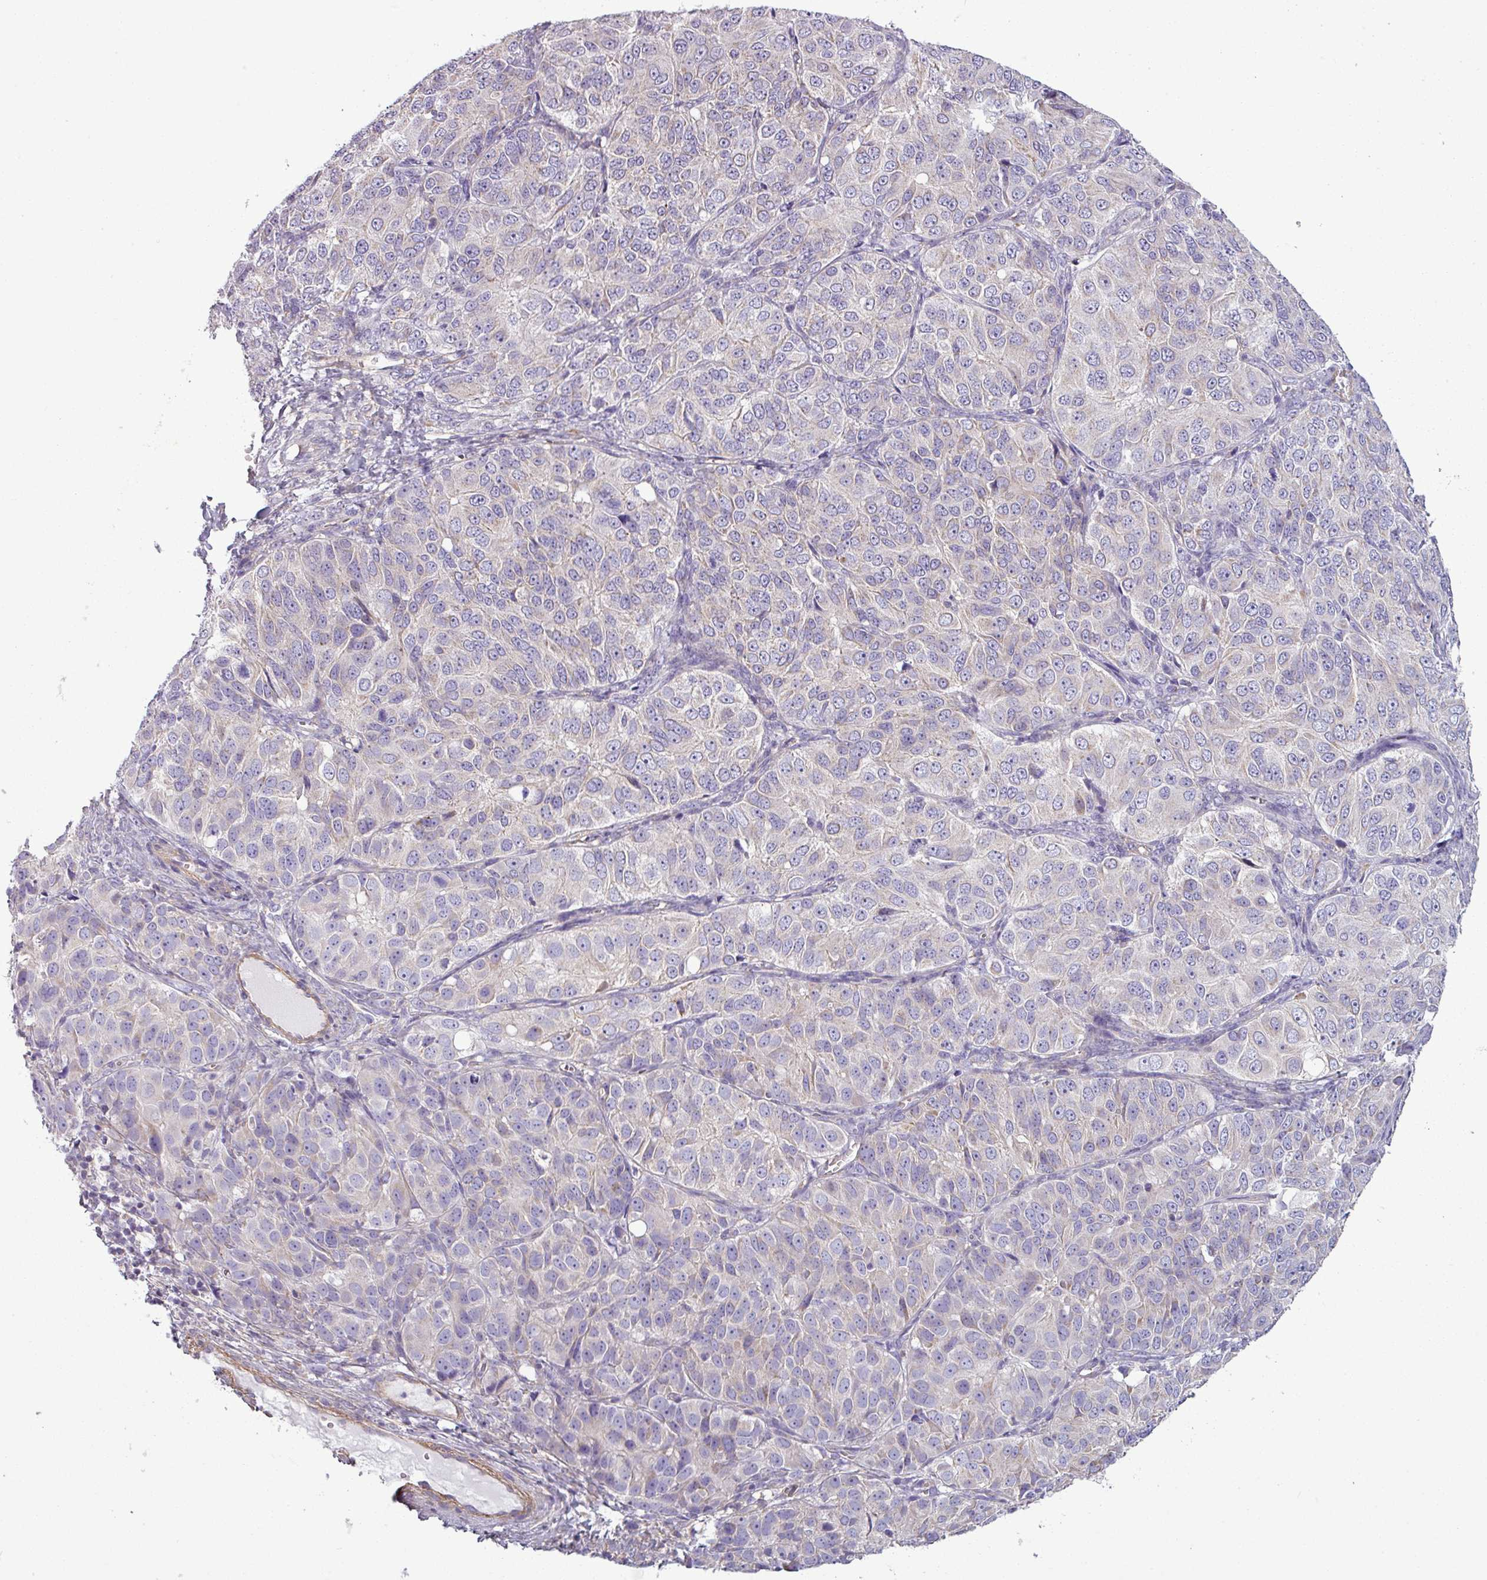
{"staining": {"intensity": "negative", "quantity": "none", "location": "none"}, "tissue": "ovarian cancer", "cell_type": "Tumor cells", "image_type": "cancer", "snomed": [{"axis": "morphology", "description": "Carcinoma, endometroid"}, {"axis": "topography", "description": "Ovary"}], "caption": "The histopathology image demonstrates no staining of tumor cells in ovarian cancer (endometroid carcinoma). (DAB immunohistochemistry (IHC) with hematoxylin counter stain).", "gene": "BTN2A2", "patient": {"sex": "female", "age": 51}}